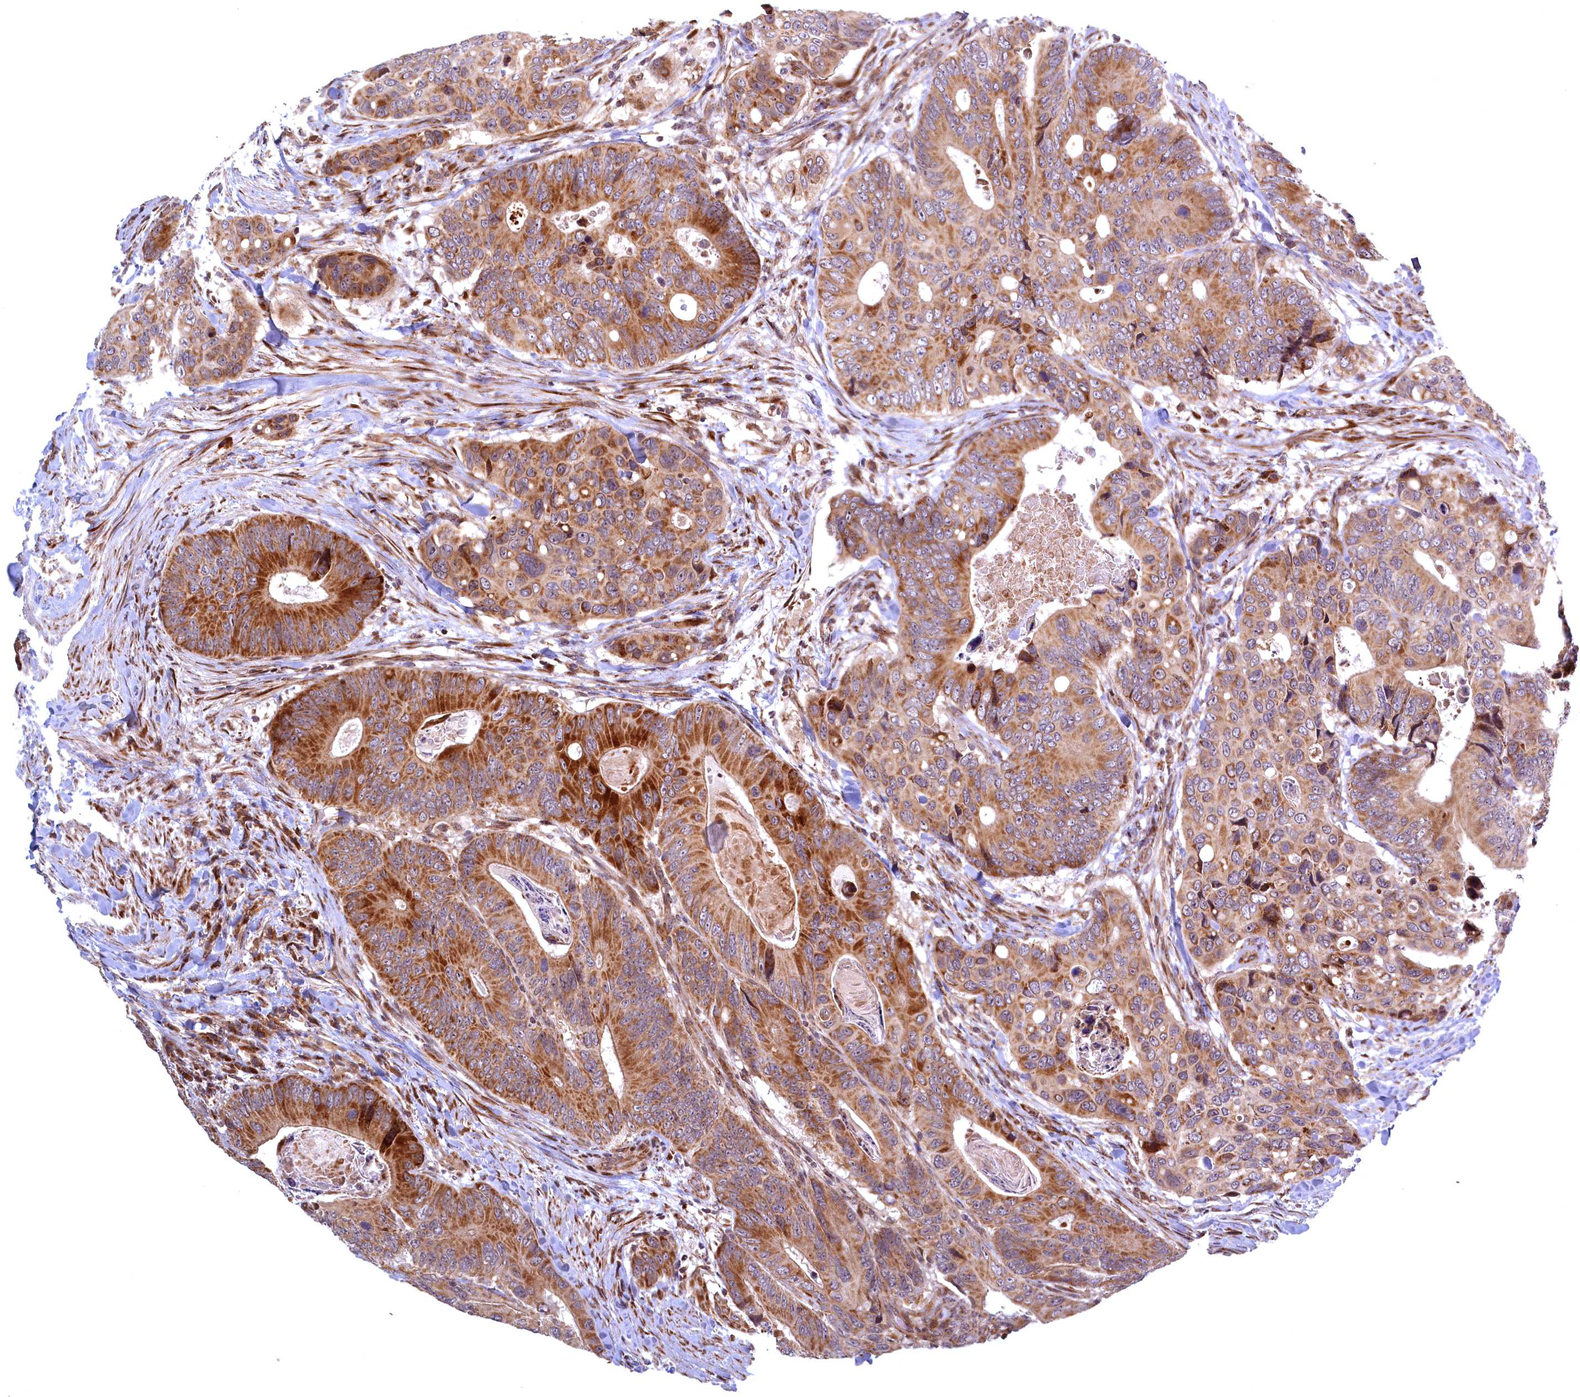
{"staining": {"intensity": "strong", "quantity": ">75%", "location": "cytoplasmic/membranous"}, "tissue": "colorectal cancer", "cell_type": "Tumor cells", "image_type": "cancer", "snomed": [{"axis": "morphology", "description": "Adenocarcinoma, NOS"}, {"axis": "topography", "description": "Colon"}], "caption": "IHC staining of colorectal cancer, which shows high levels of strong cytoplasmic/membranous staining in approximately >75% of tumor cells indicating strong cytoplasmic/membranous protein expression. The staining was performed using DAB (3,3'-diaminobenzidine) (brown) for protein detection and nuclei were counterstained in hematoxylin (blue).", "gene": "PLA2G10", "patient": {"sex": "male", "age": 84}}